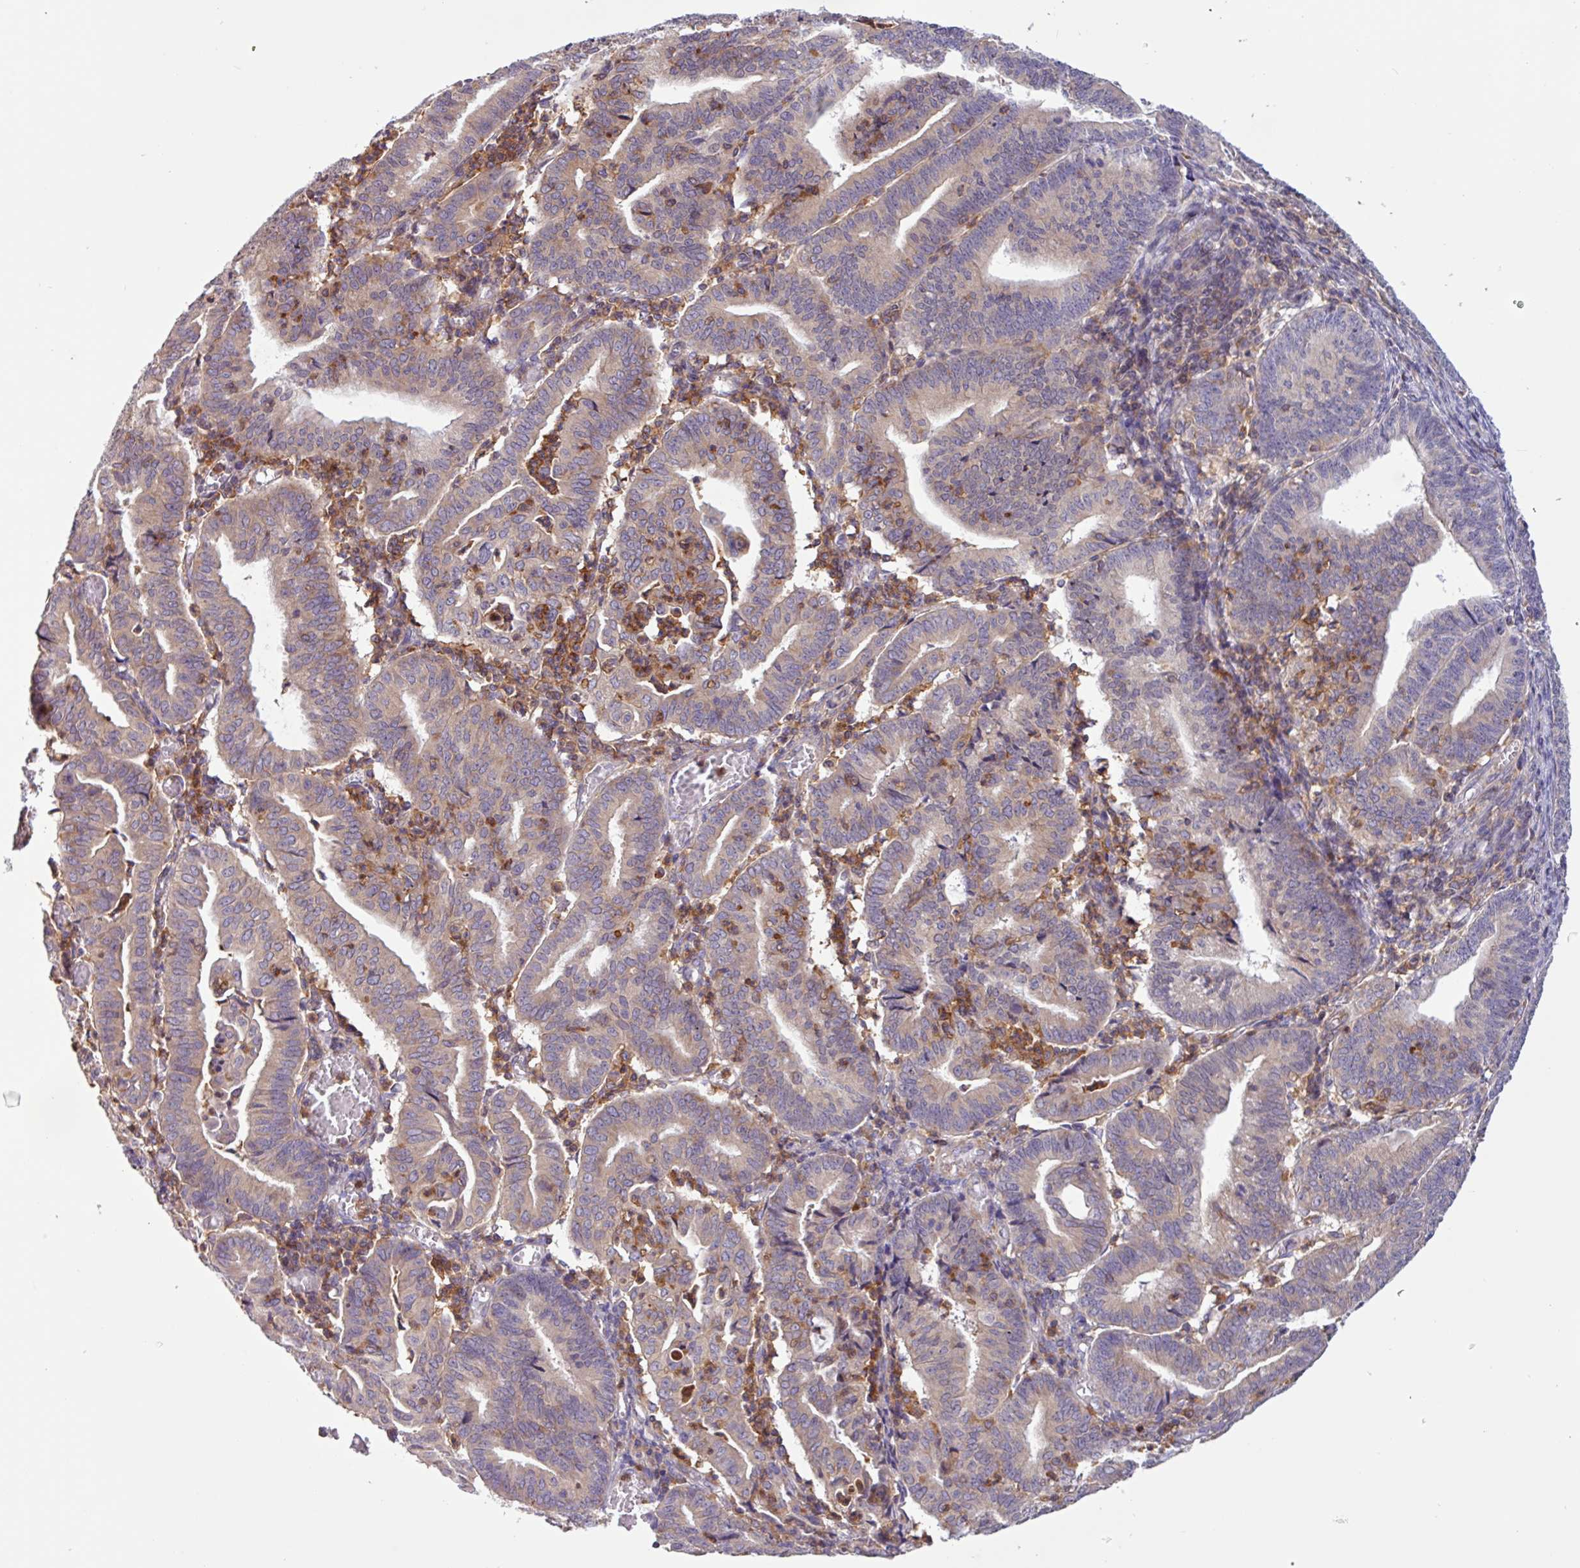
{"staining": {"intensity": "weak", "quantity": "<25%", "location": "cytoplasmic/membranous"}, "tissue": "endometrial cancer", "cell_type": "Tumor cells", "image_type": "cancer", "snomed": [{"axis": "morphology", "description": "Adenocarcinoma, NOS"}, {"axis": "topography", "description": "Endometrium"}], "caption": "Protein analysis of endometrial cancer shows no significant staining in tumor cells. (Brightfield microscopy of DAB immunohistochemistry at high magnification).", "gene": "ACTR3", "patient": {"sex": "female", "age": 60}}